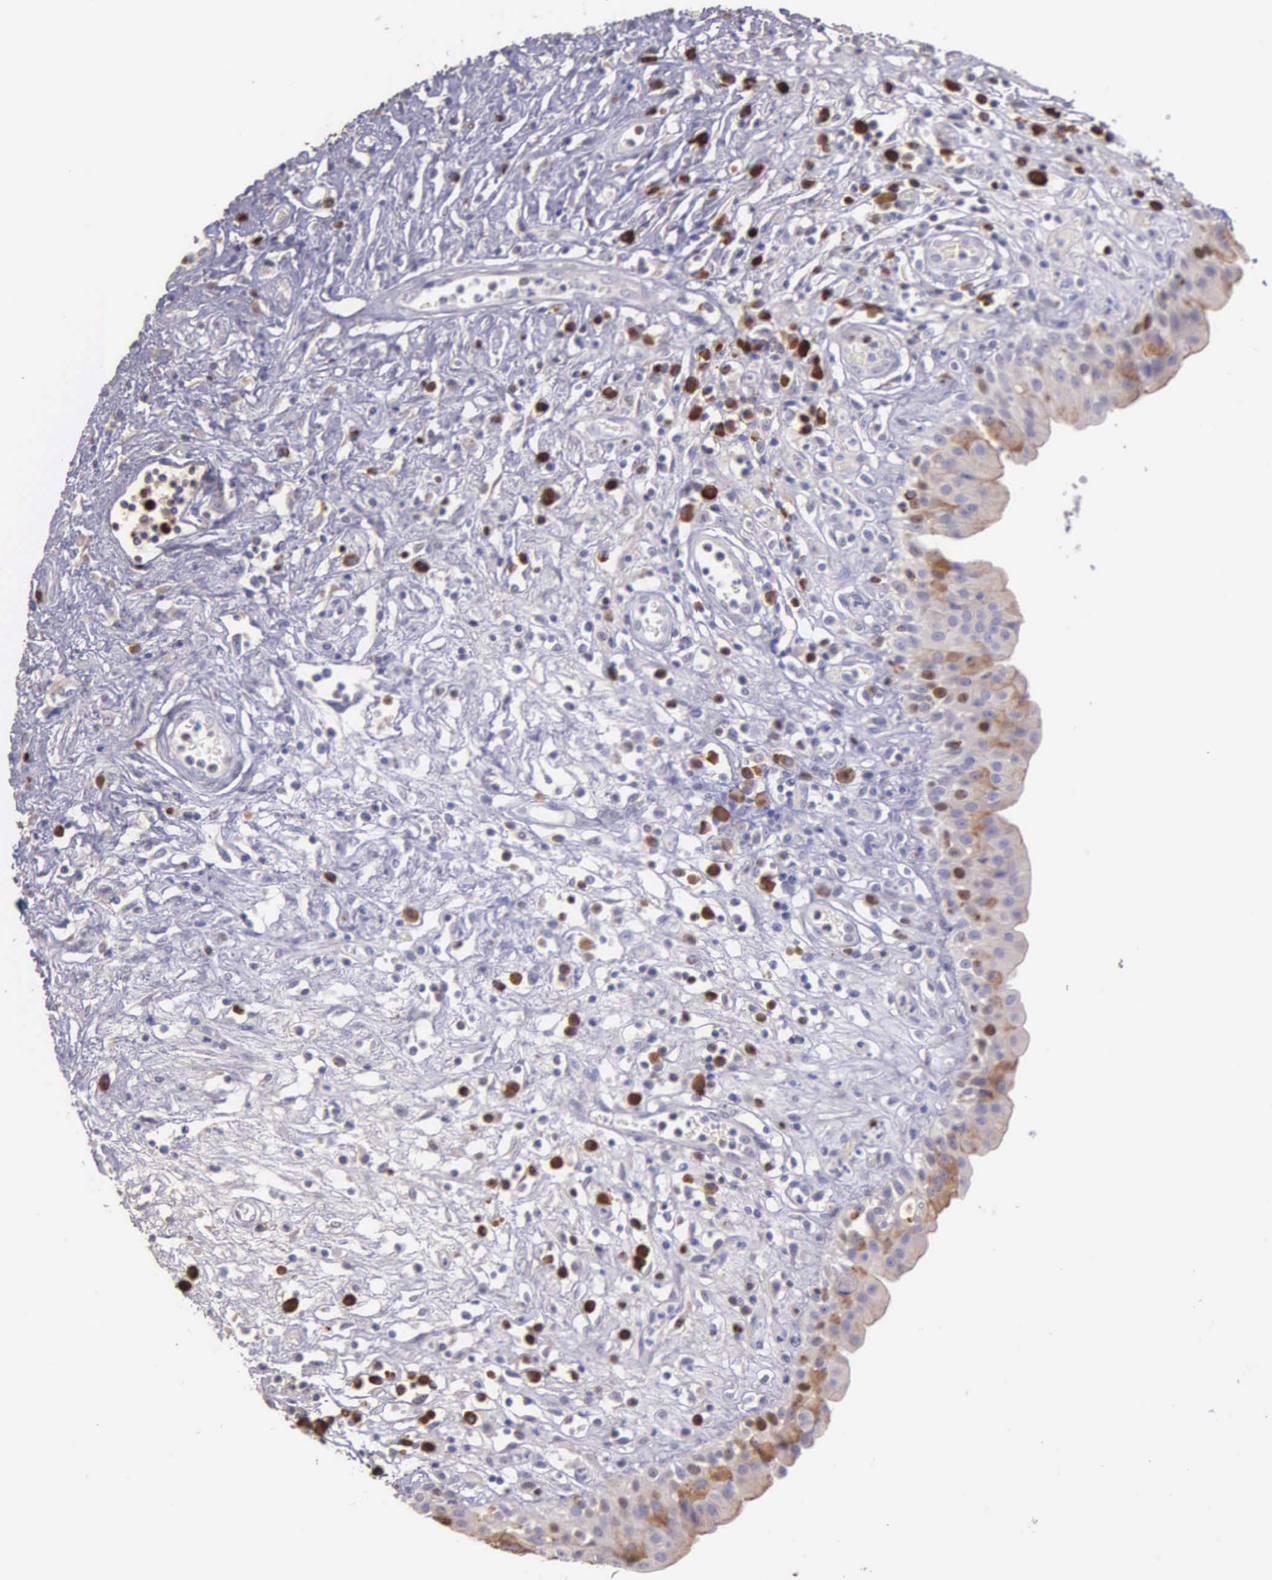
{"staining": {"intensity": "strong", "quantity": "<25%", "location": "nuclear"}, "tissue": "urinary bladder", "cell_type": "Urothelial cells", "image_type": "normal", "snomed": [{"axis": "morphology", "description": "Normal tissue, NOS"}, {"axis": "topography", "description": "Urinary bladder"}], "caption": "IHC photomicrograph of benign human urinary bladder stained for a protein (brown), which reveals medium levels of strong nuclear positivity in about <25% of urothelial cells.", "gene": "MCM5", "patient": {"sex": "female", "age": 85}}